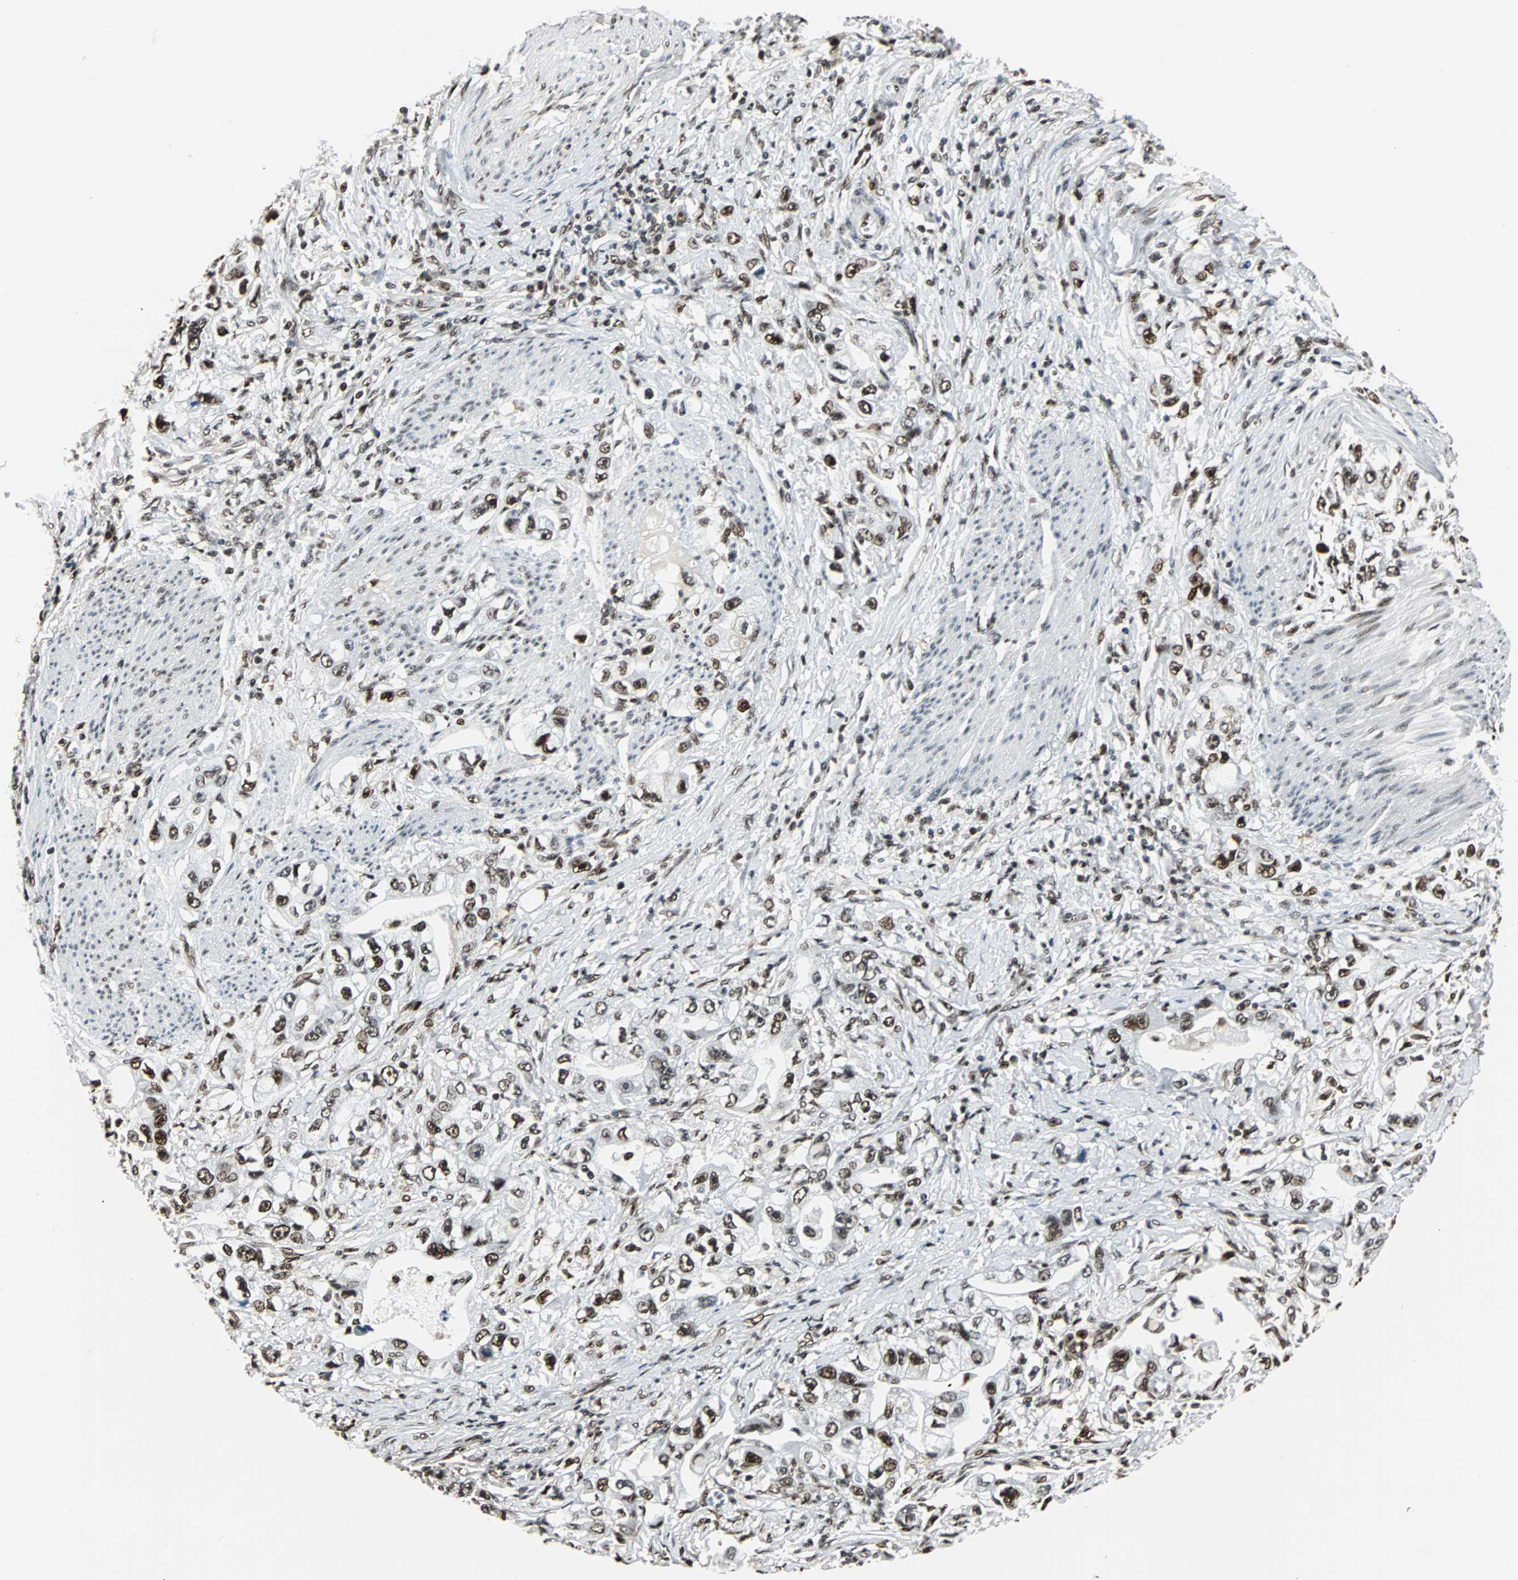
{"staining": {"intensity": "strong", "quantity": ">75%", "location": "nuclear"}, "tissue": "stomach cancer", "cell_type": "Tumor cells", "image_type": "cancer", "snomed": [{"axis": "morphology", "description": "Adenocarcinoma, NOS"}, {"axis": "topography", "description": "Stomach, lower"}], "caption": "A histopathology image of stomach cancer (adenocarcinoma) stained for a protein demonstrates strong nuclear brown staining in tumor cells.", "gene": "XRCC4", "patient": {"sex": "female", "age": 93}}